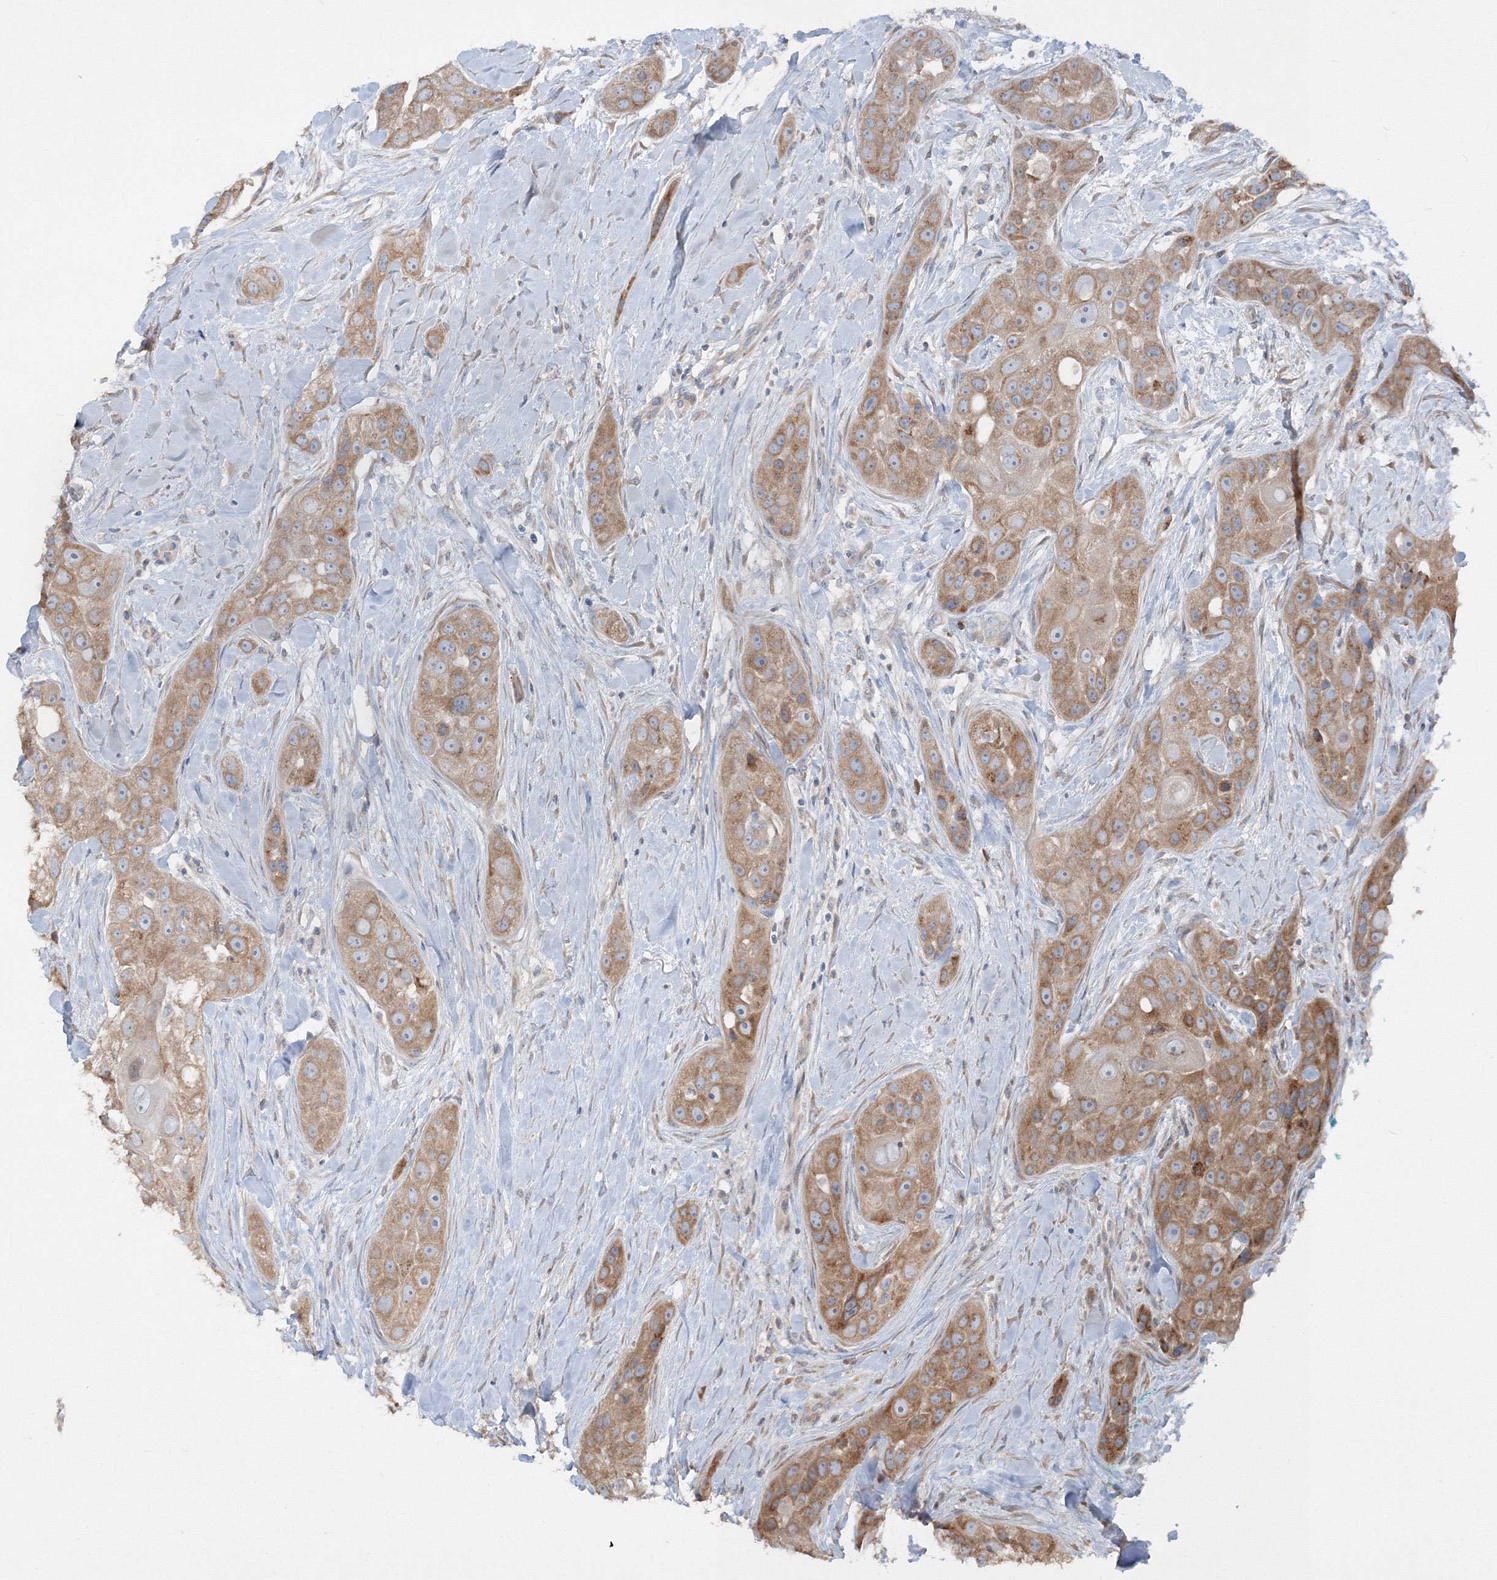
{"staining": {"intensity": "moderate", "quantity": ">75%", "location": "cytoplasmic/membranous"}, "tissue": "head and neck cancer", "cell_type": "Tumor cells", "image_type": "cancer", "snomed": [{"axis": "morphology", "description": "Normal tissue, NOS"}, {"axis": "morphology", "description": "Squamous cell carcinoma, NOS"}, {"axis": "topography", "description": "Skeletal muscle"}, {"axis": "topography", "description": "Head-Neck"}], "caption": "Immunohistochemistry staining of squamous cell carcinoma (head and neck), which displays medium levels of moderate cytoplasmic/membranous expression in about >75% of tumor cells indicating moderate cytoplasmic/membranous protein positivity. The staining was performed using DAB (3,3'-diaminobenzidine) (brown) for protein detection and nuclei were counterstained in hematoxylin (blue).", "gene": "IFNAR1", "patient": {"sex": "male", "age": 51}}